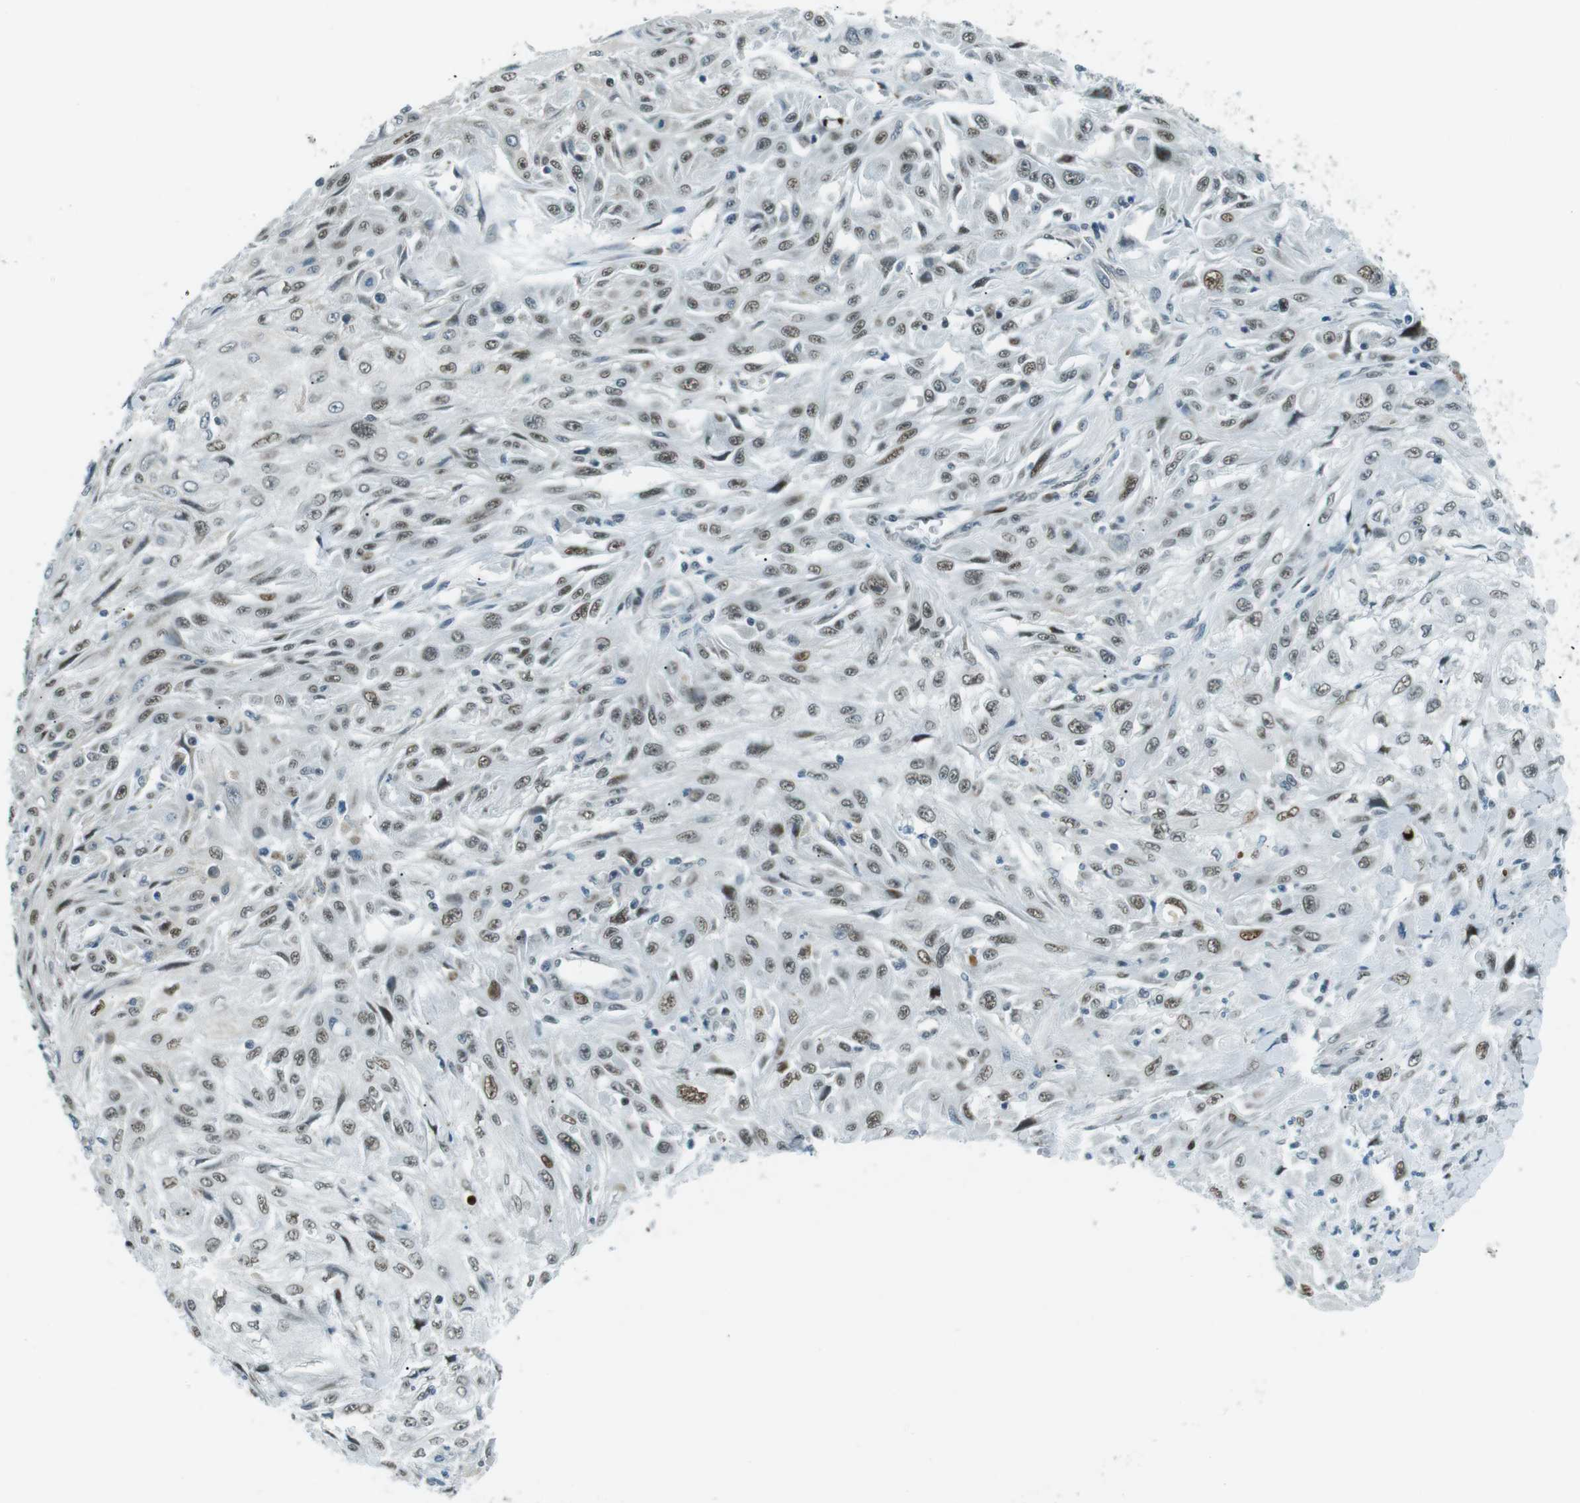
{"staining": {"intensity": "moderate", "quantity": "25%-75%", "location": "nuclear"}, "tissue": "skin cancer", "cell_type": "Tumor cells", "image_type": "cancer", "snomed": [{"axis": "morphology", "description": "Squamous cell carcinoma, NOS"}, {"axis": "topography", "description": "Skin"}], "caption": "Brown immunohistochemical staining in human squamous cell carcinoma (skin) reveals moderate nuclear staining in approximately 25%-75% of tumor cells.", "gene": "PJA1", "patient": {"sex": "male", "age": 75}}